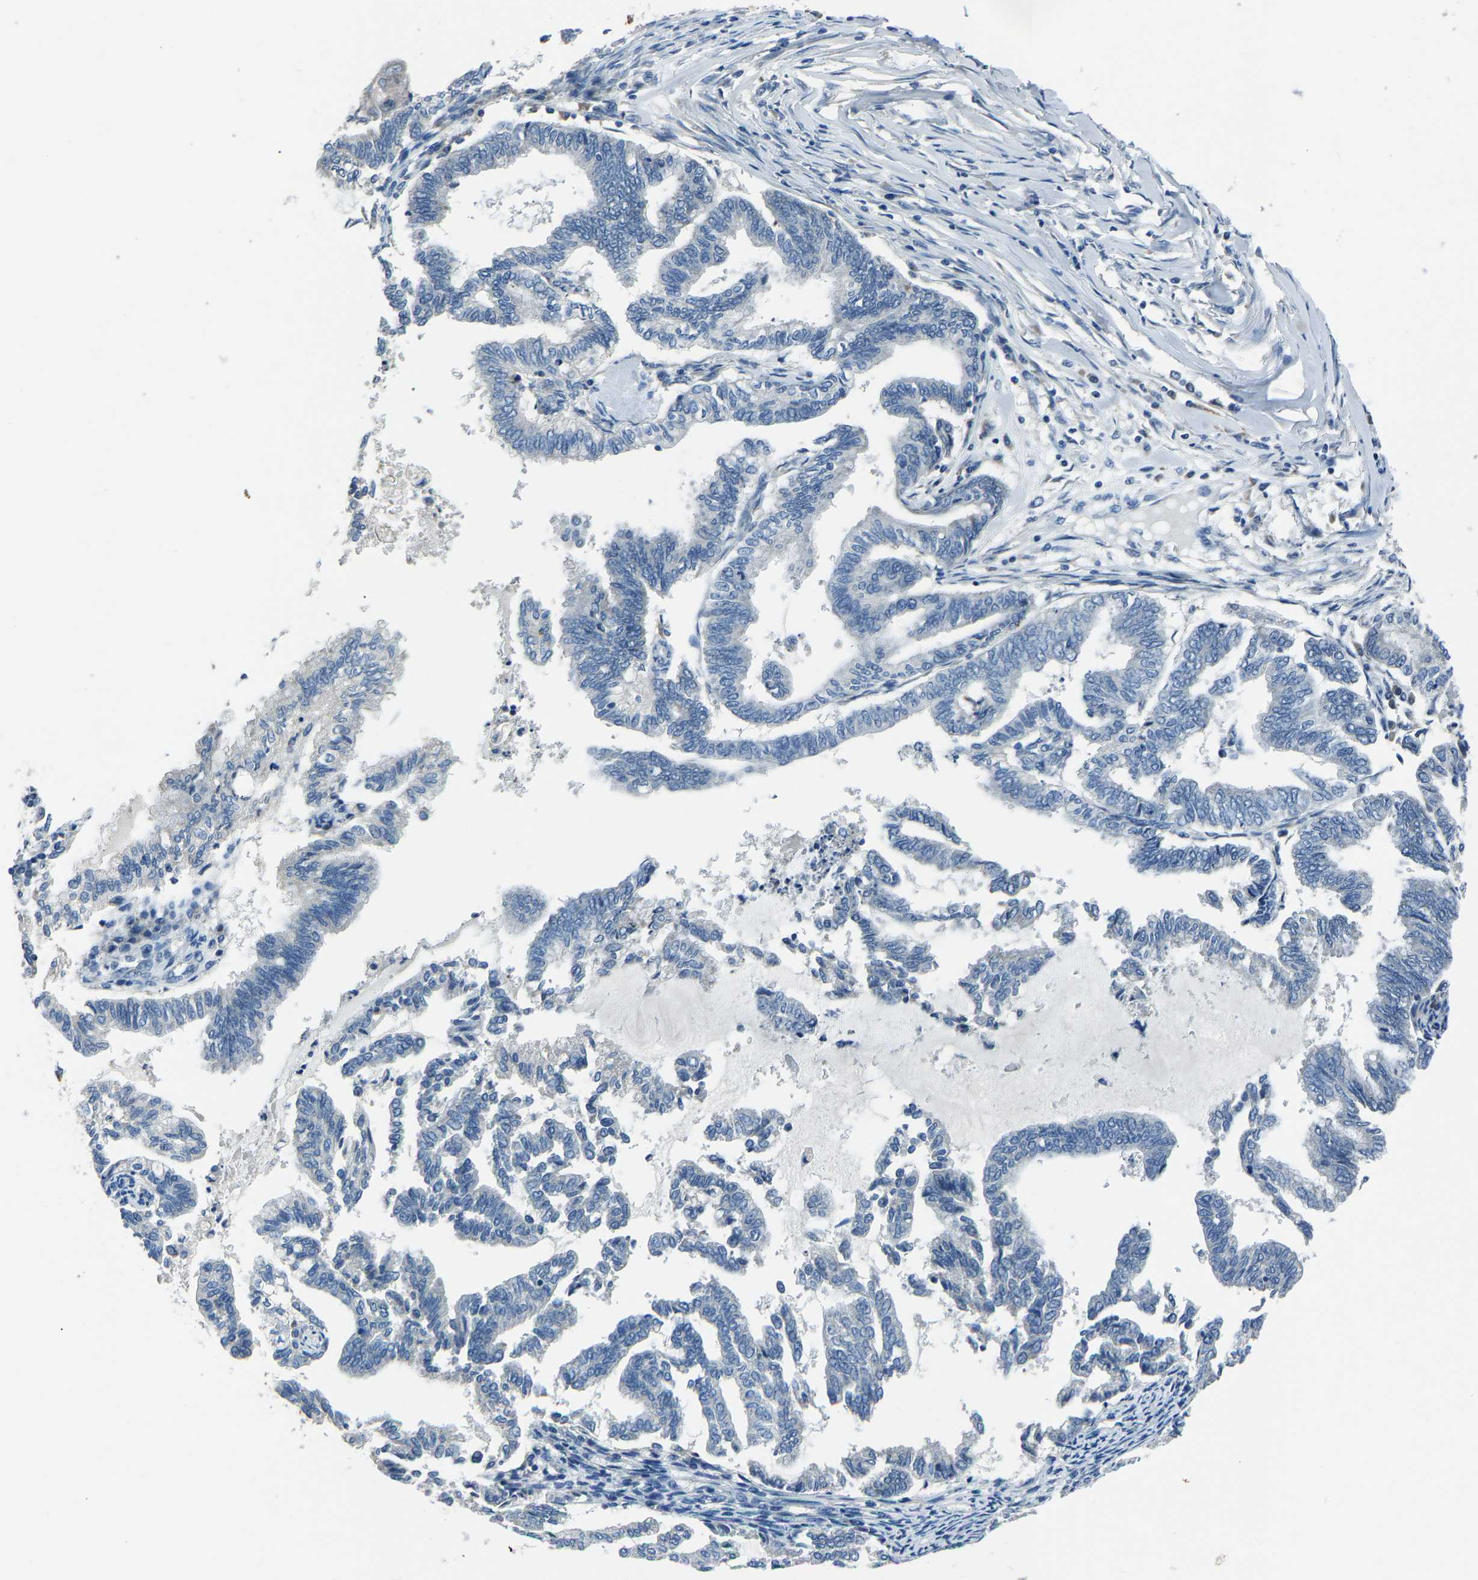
{"staining": {"intensity": "negative", "quantity": "none", "location": "none"}, "tissue": "endometrial cancer", "cell_type": "Tumor cells", "image_type": "cancer", "snomed": [{"axis": "morphology", "description": "Adenocarcinoma, NOS"}, {"axis": "topography", "description": "Endometrium"}], "caption": "Protein analysis of endometrial adenocarcinoma demonstrates no significant staining in tumor cells.", "gene": "ADAM2", "patient": {"sex": "female", "age": 79}}